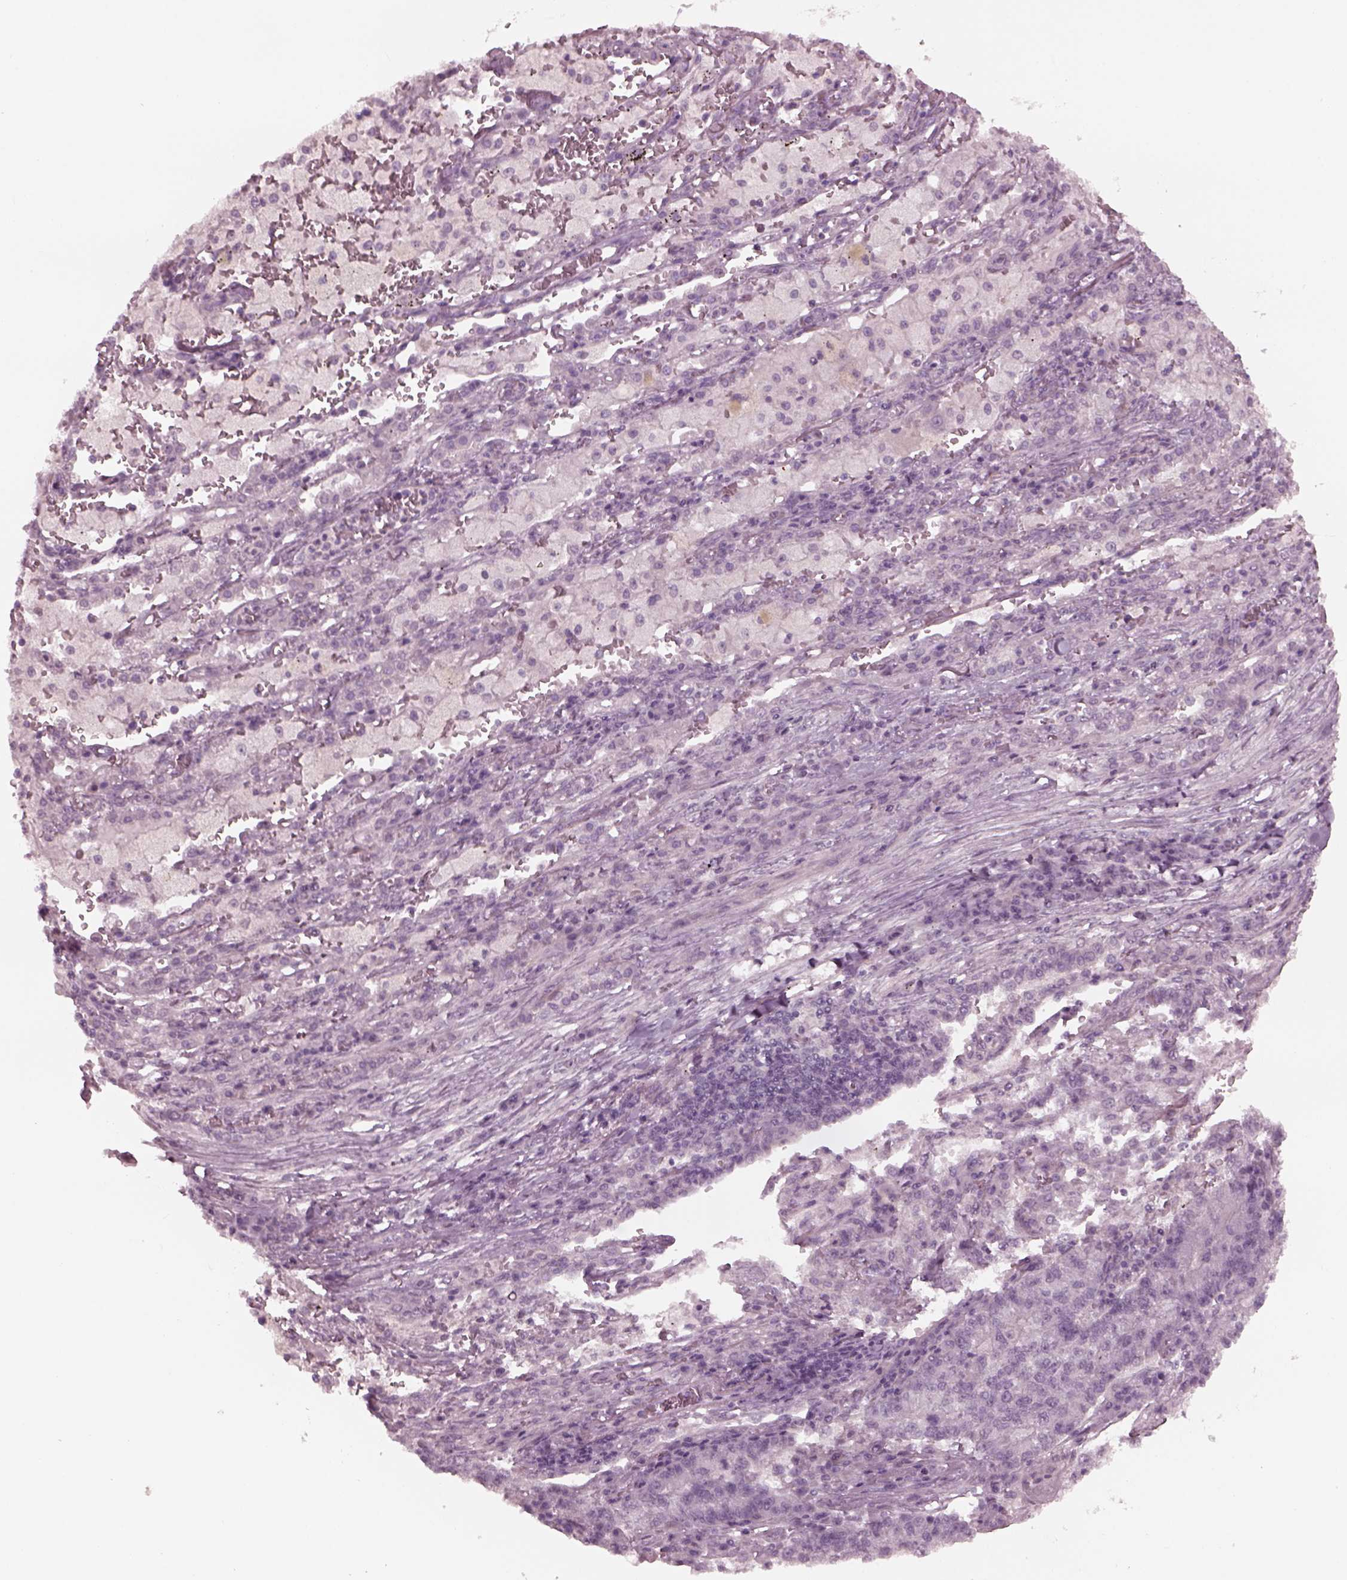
{"staining": {"intensity": "negative", "quantity": "none", "location": "none"}, "tissue": "lung cancer", "cell_type": "Tumor cells", "image_type": "cancer", "snomed": [{"axis": "morphology", "description": "Adenocarcinoma, NOS"}, {"axis": "topography", "description": "Lung"}], "caption": "This is a image of IHC staining of adenocarcinoma (lung), which shows no expression in tumor cells.", "gene": "YY2", "patient": {"sex": "male", "age": 57}}